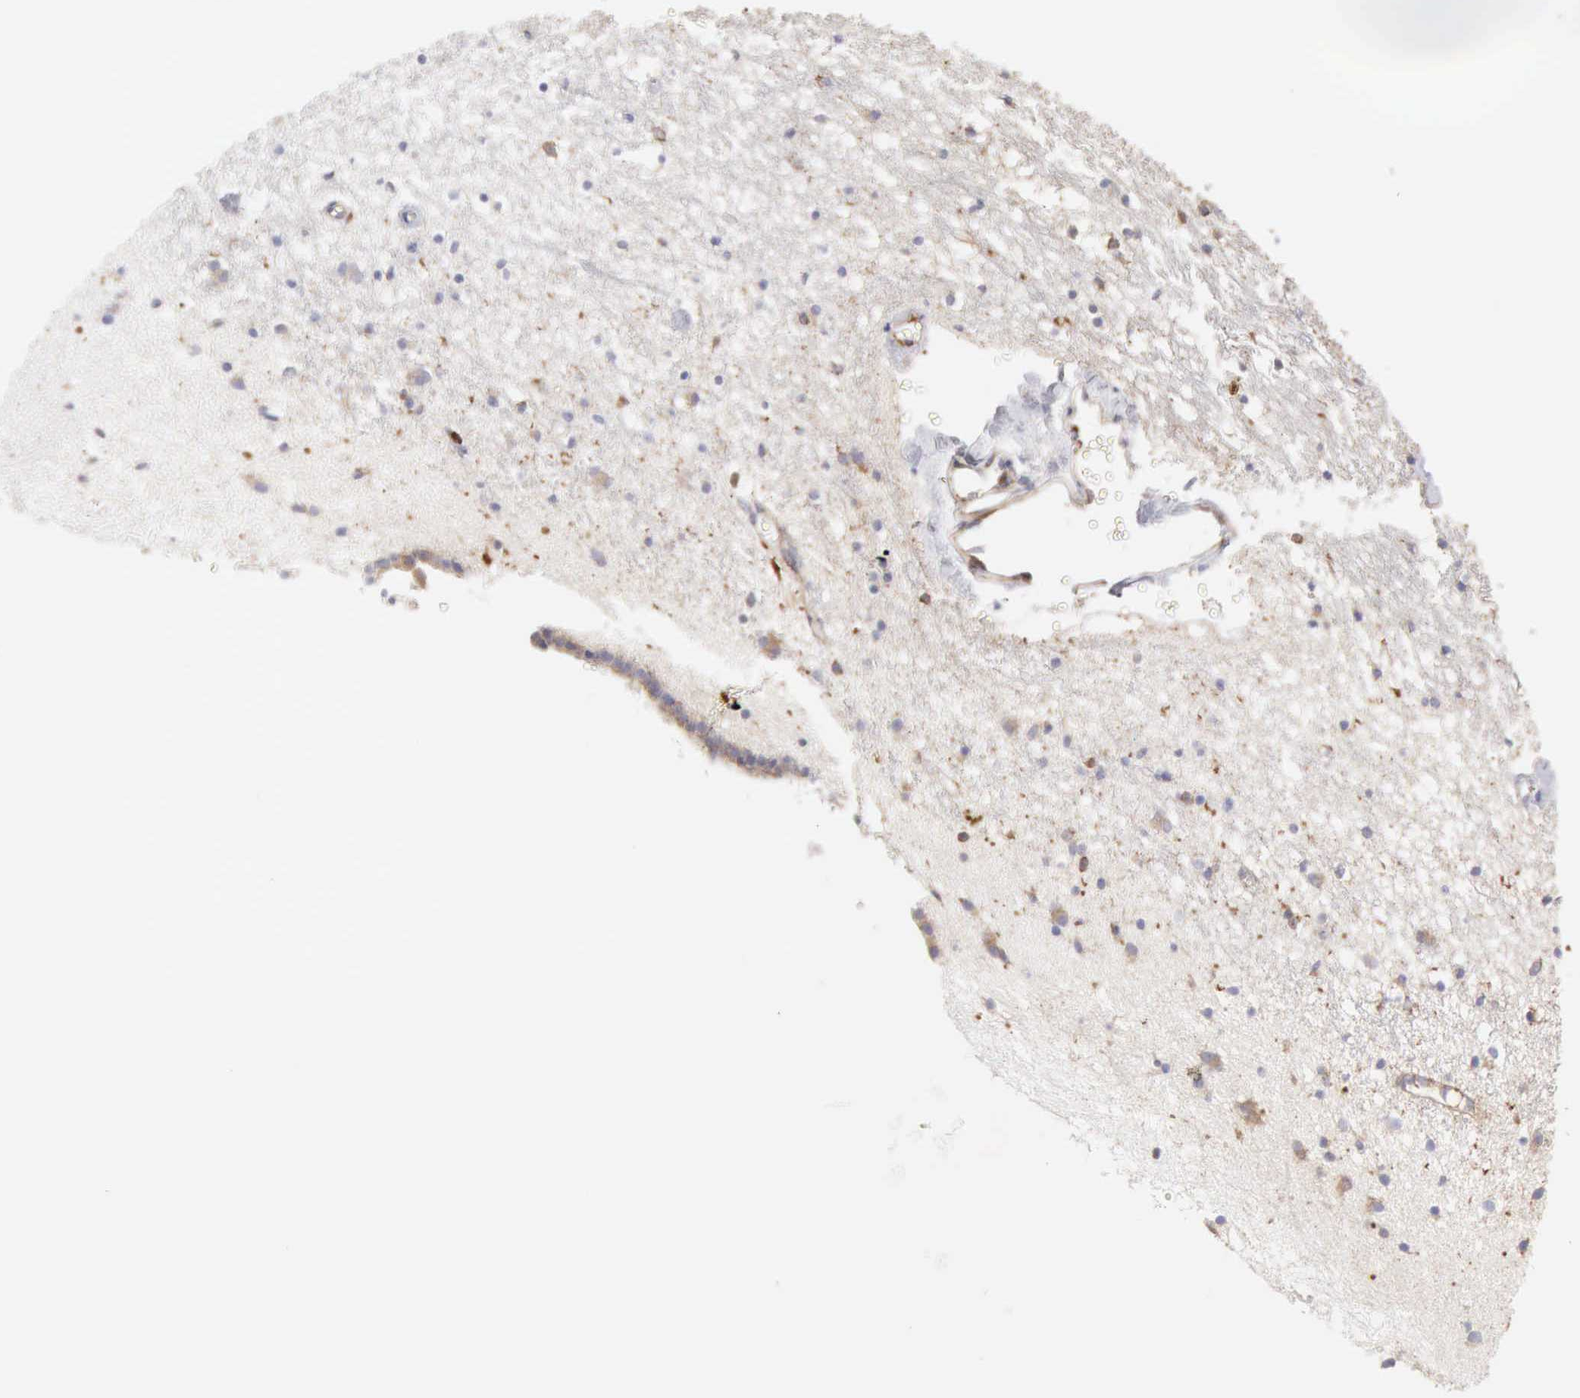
{"staining": {"intensity": "negative", "quantity": "none", "location": "none"}, "tissue": "caudate", "cell_type": "Glial cells", "image_type": "normal", "snomed": [{"axis": "morphology", "description": "Normal tissue, NOS"}, {"axis": "topography", "description": "Lateral ventricle wall"}], "caption": "An immunohistochemistry histopathology image of unremarkable caudate is shown. There is no staining in glial cells of caudate.", "gene": "ARHGAP4", "patient": {"sex": "male", "age": 45}}